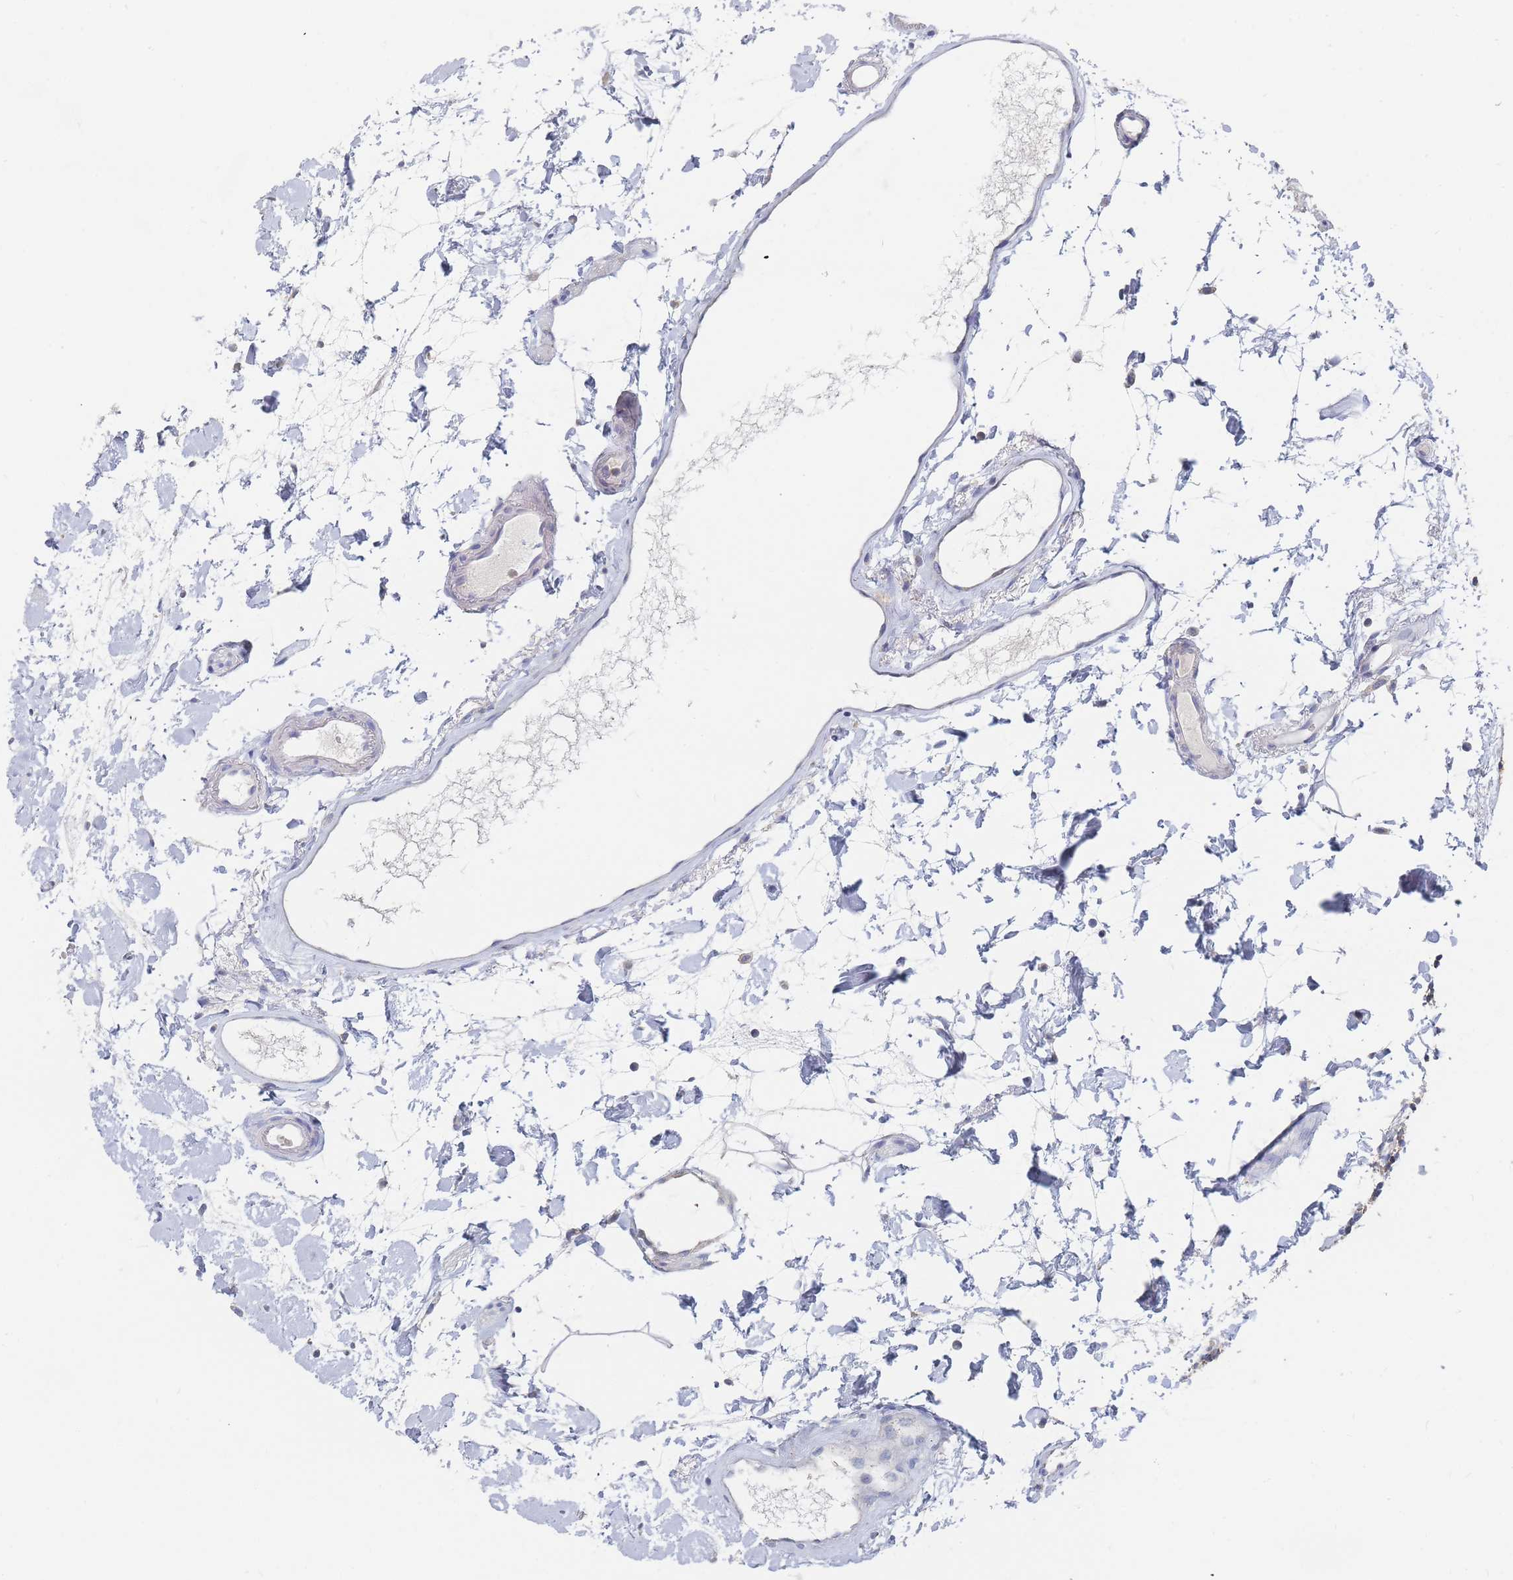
{"staining": {"intensity": "negative", "quantity": "none", "location": "none"}, "tissue": "colon", "cell_type": "Endothelial cells", "image_type": "normal", "snomed": [{"axis": "morphology", "description": "Normal tissue, NOS"}, {"axis": "topography", "description": "Colon"}], "caption": "High magnification brightfield microscopy of unremarkable colon stained with DAB (brown) and counterstained with hematoxylin (blue): endothelial cells show no significant positivity.", "gene": "PPP6C", "patient": {"sex": "female", "age": 84}}